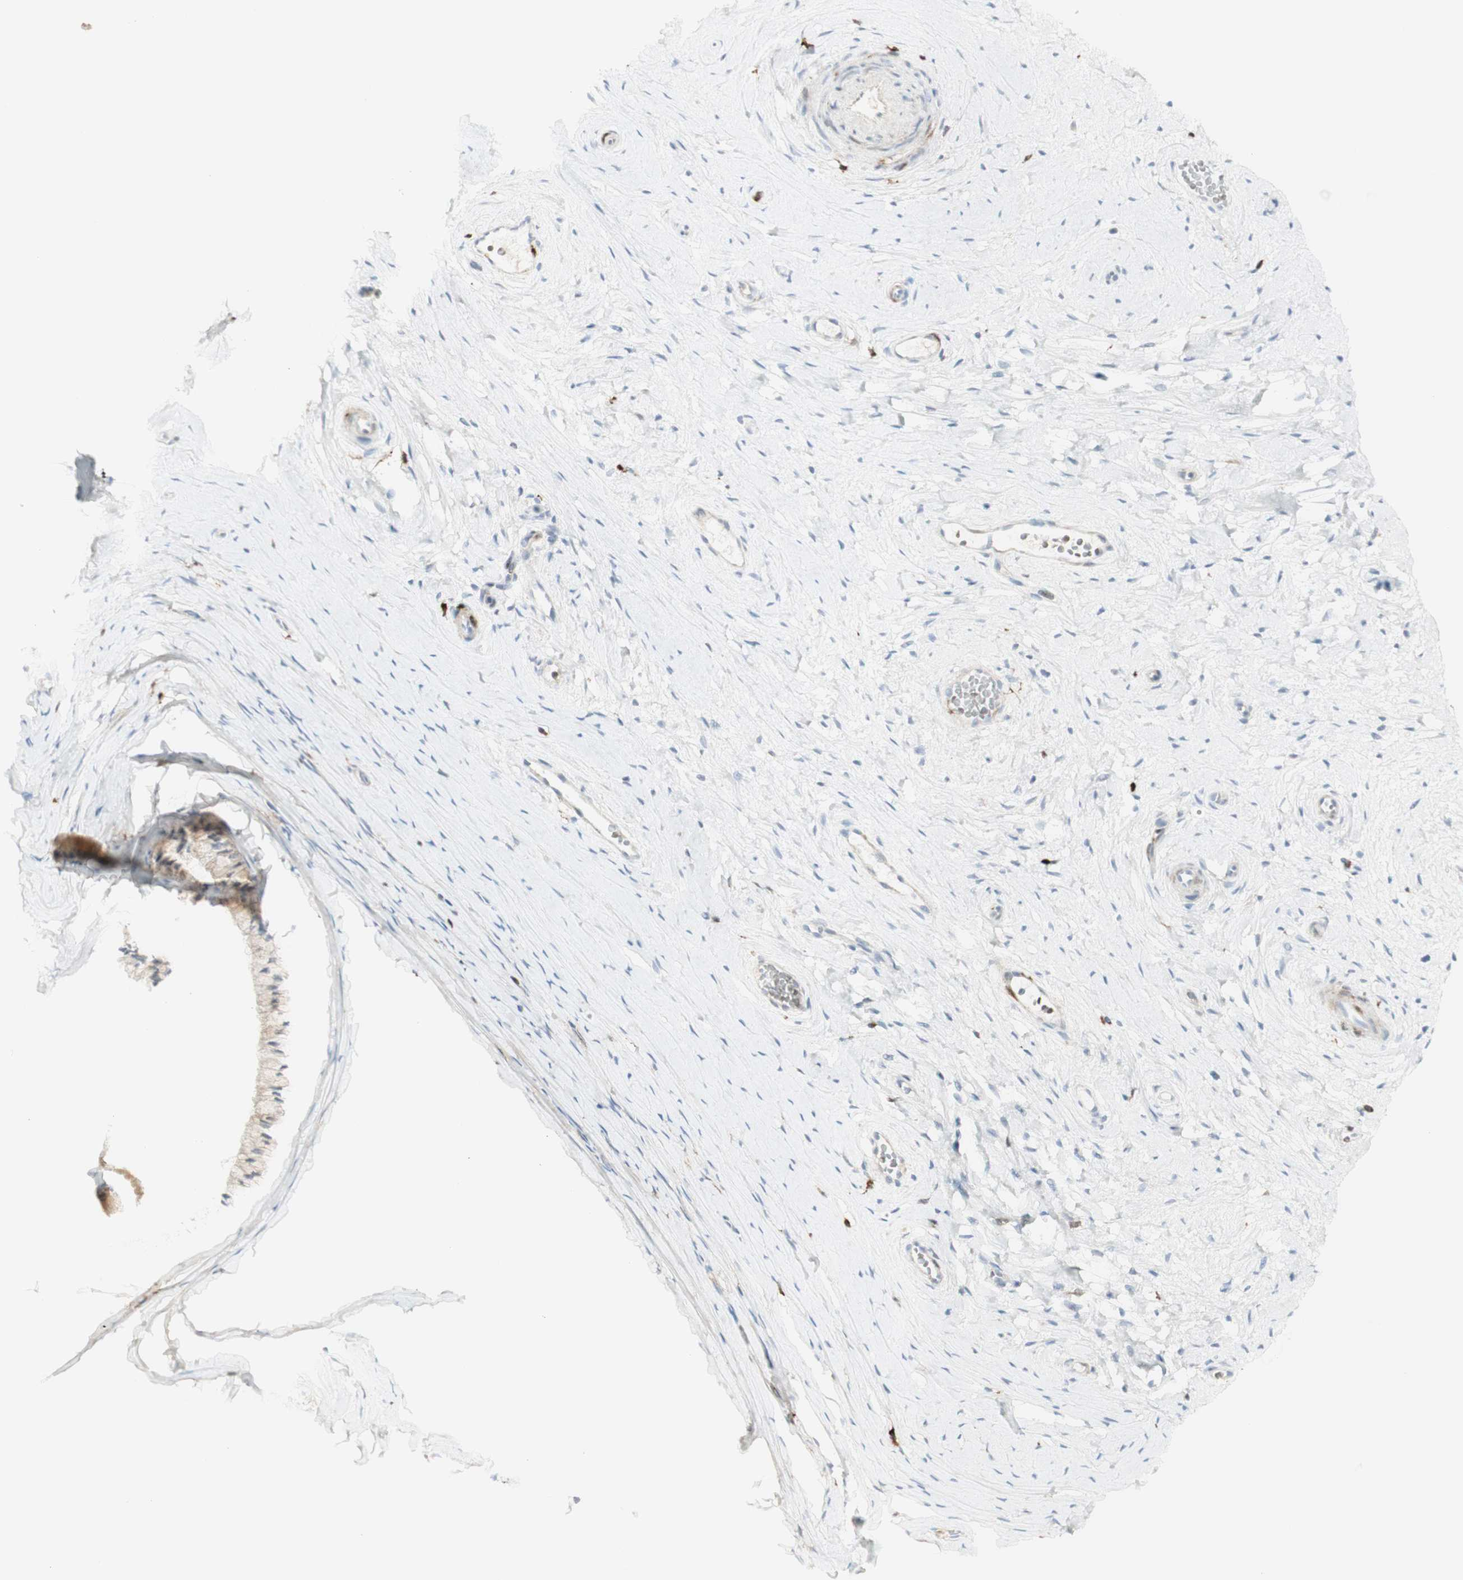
{"staining": {"intensity": "weak", "quantity": ">75%", "location": "cytoplasmic/membranous"}, "tissue": "cervix", "cell_type": "Glandular cells", "image_type": "normal", "snomed": [{"axis": "morphology", "description": "Normal tissue, NOS"}, {"axis": "topography", "description": "Cervix"}], "caption": "A histopathology image of human cervix stained for a protein displays weak cytoplasmic/membranous brown staining in glandular cells.", "gene": "MDK", "patient": {"sex": "female", "age": 39}}